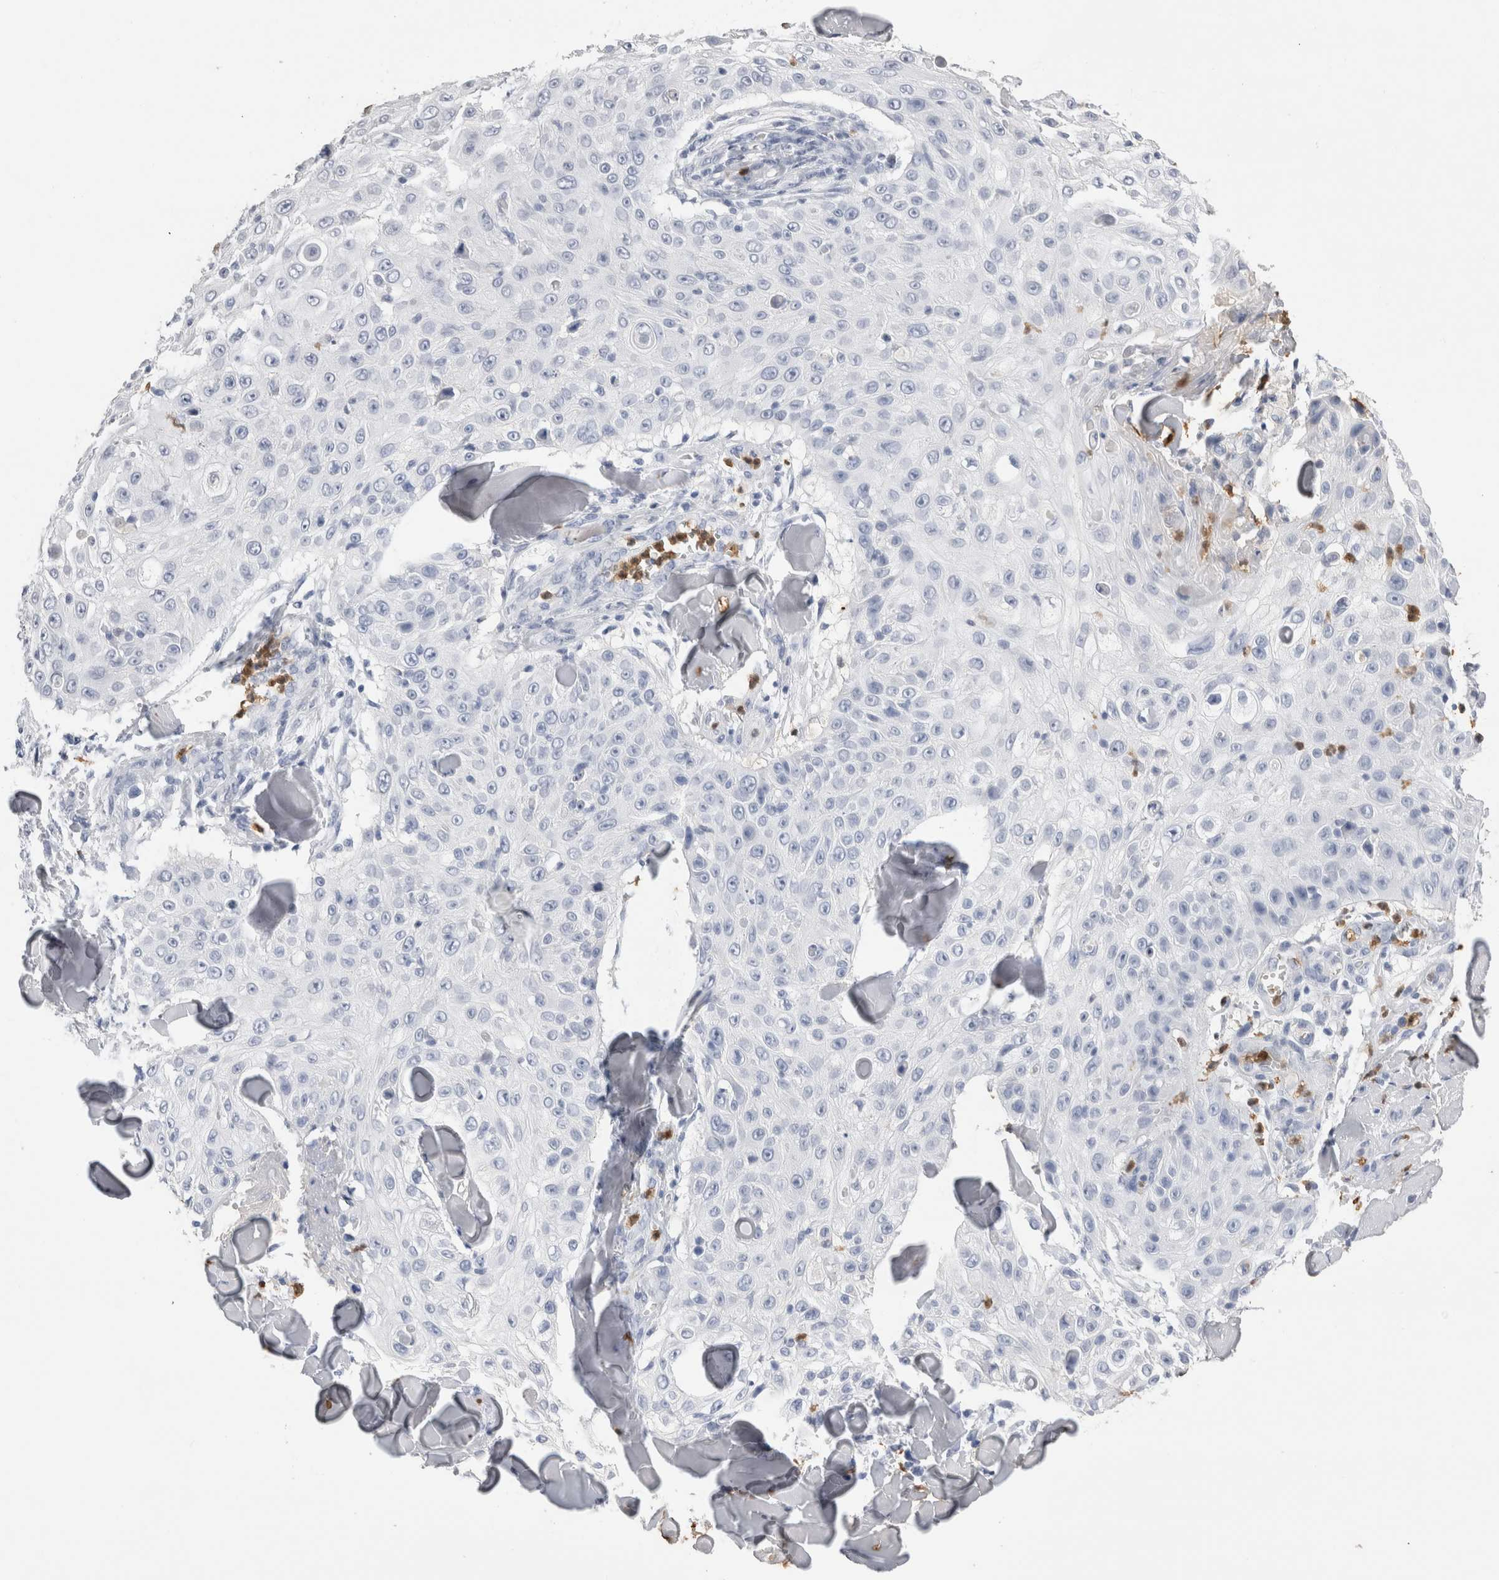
{"staining": {"intensity": "negative", "quantity": "none", "location": "none"}, "tissue": "skin cancer", "cell_type": "Tumor cells", "image_type": "cancer", "snomed": [{"axis": "morphology", "description": "Squamous cell carcinoma, NOS"}, {"axis": "topography", "description": "Skin"}], "caption": "The micrograph demonstrates no staining of tumor cells in skin squamous cell carcinoma.", "gene": "S100A12", "patient": {"sex": "male", "age": 86}}